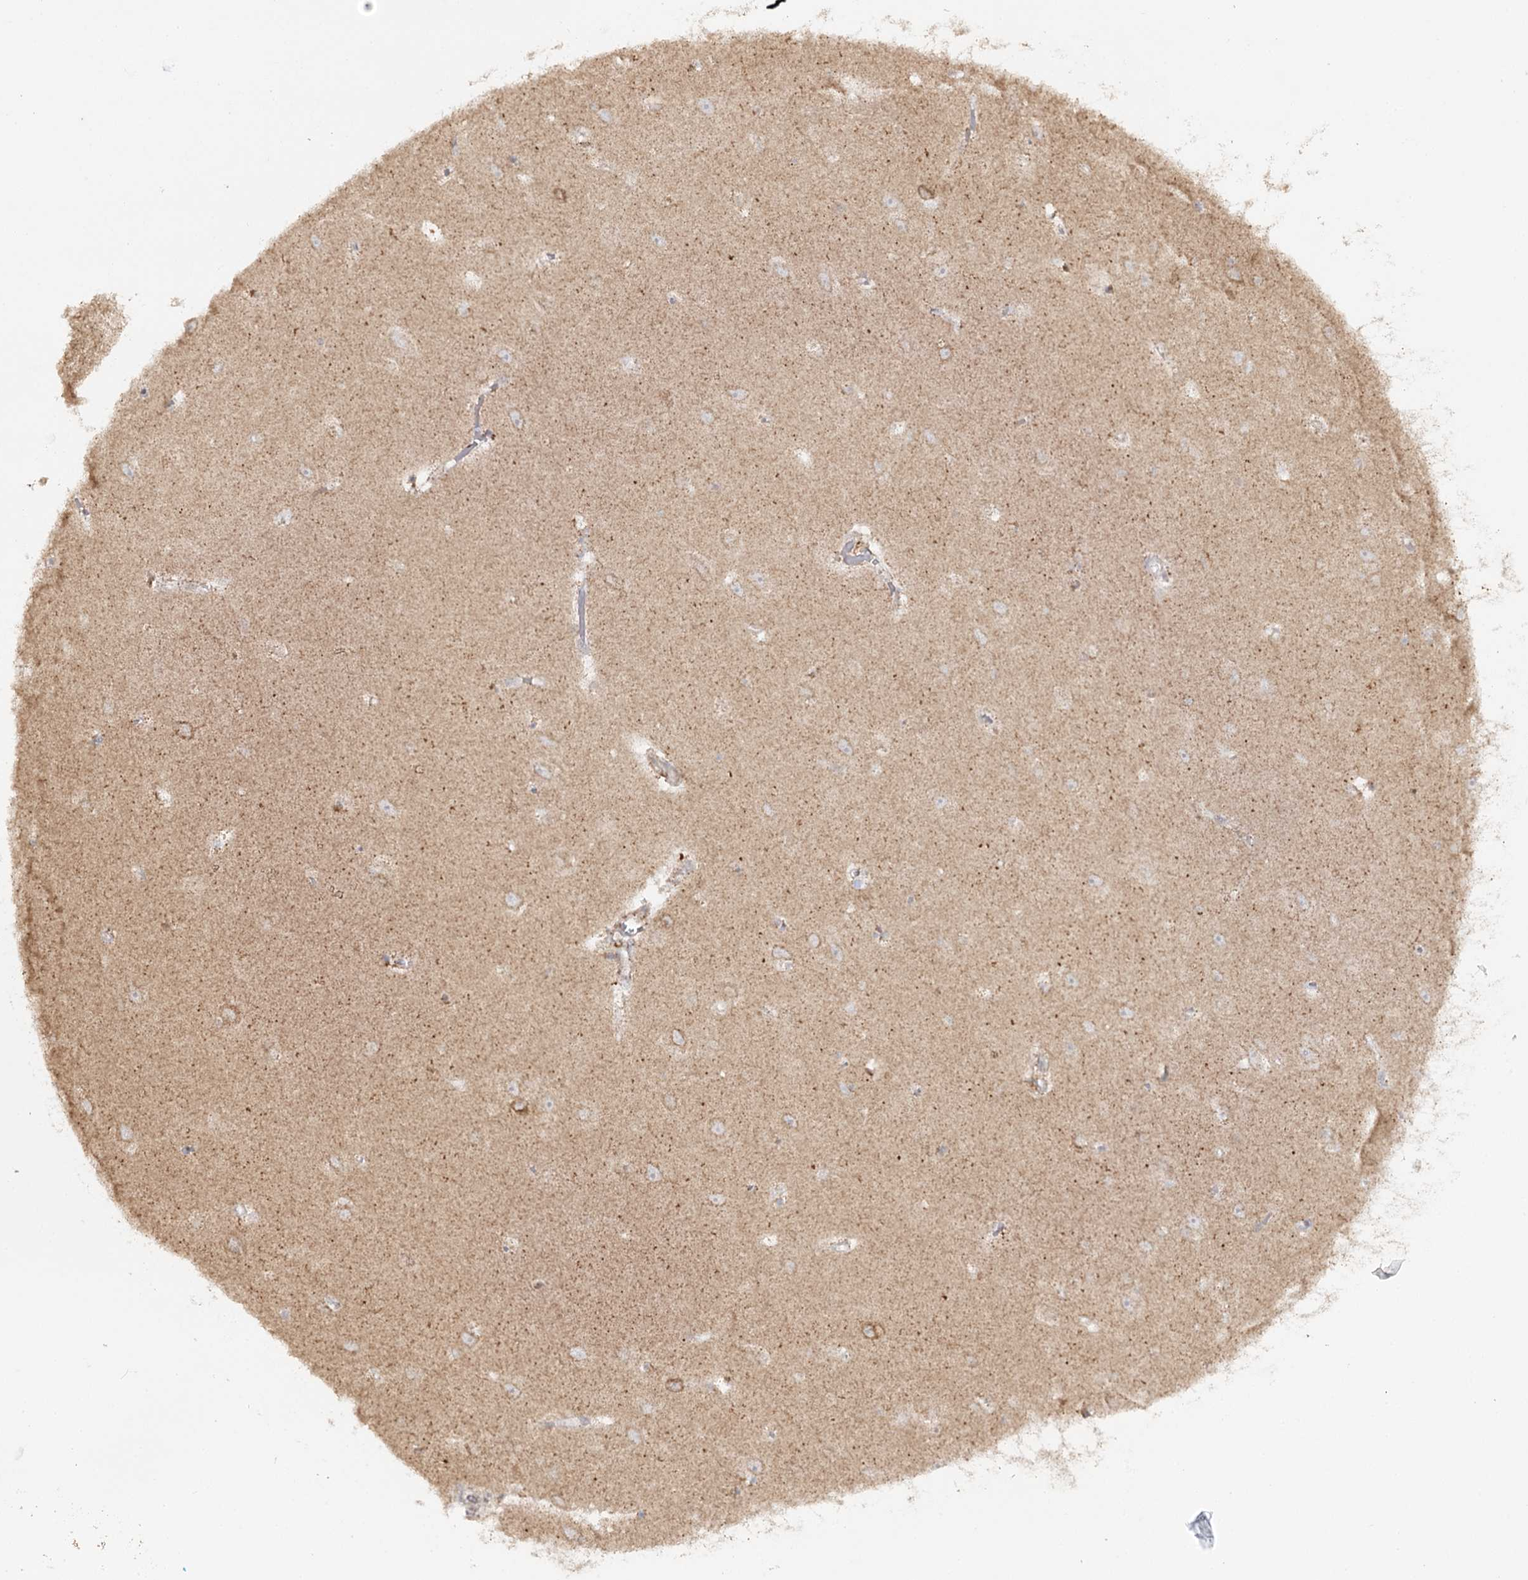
{"staining": {"intensity": "weak", "quantity": "25%-75%", "location": "cytoplasmic/membranous"}, "tissue": "hippocampus", "cell_type": "Glial cells", "image_type": "normal", "snomed": [{"axis": "morphology", "description": "Normal tissue, NOS"}, {"axis": "topography", "description": "Hippocampus"}], "caption": "The micrograph exhibits immunohistochemical staining of unremarkable hippocampus. There is weak cytoplasmic/membranous expression is present in about 25%-75% of glial cells. The staining was performed using DAB to visualize the protein expression in brown, while the nuclei were stained in blue with hematoxylin (Magnification: 20x).", "gene": "ZNRF3", "patient": {"sex": "female", "age": 64}}